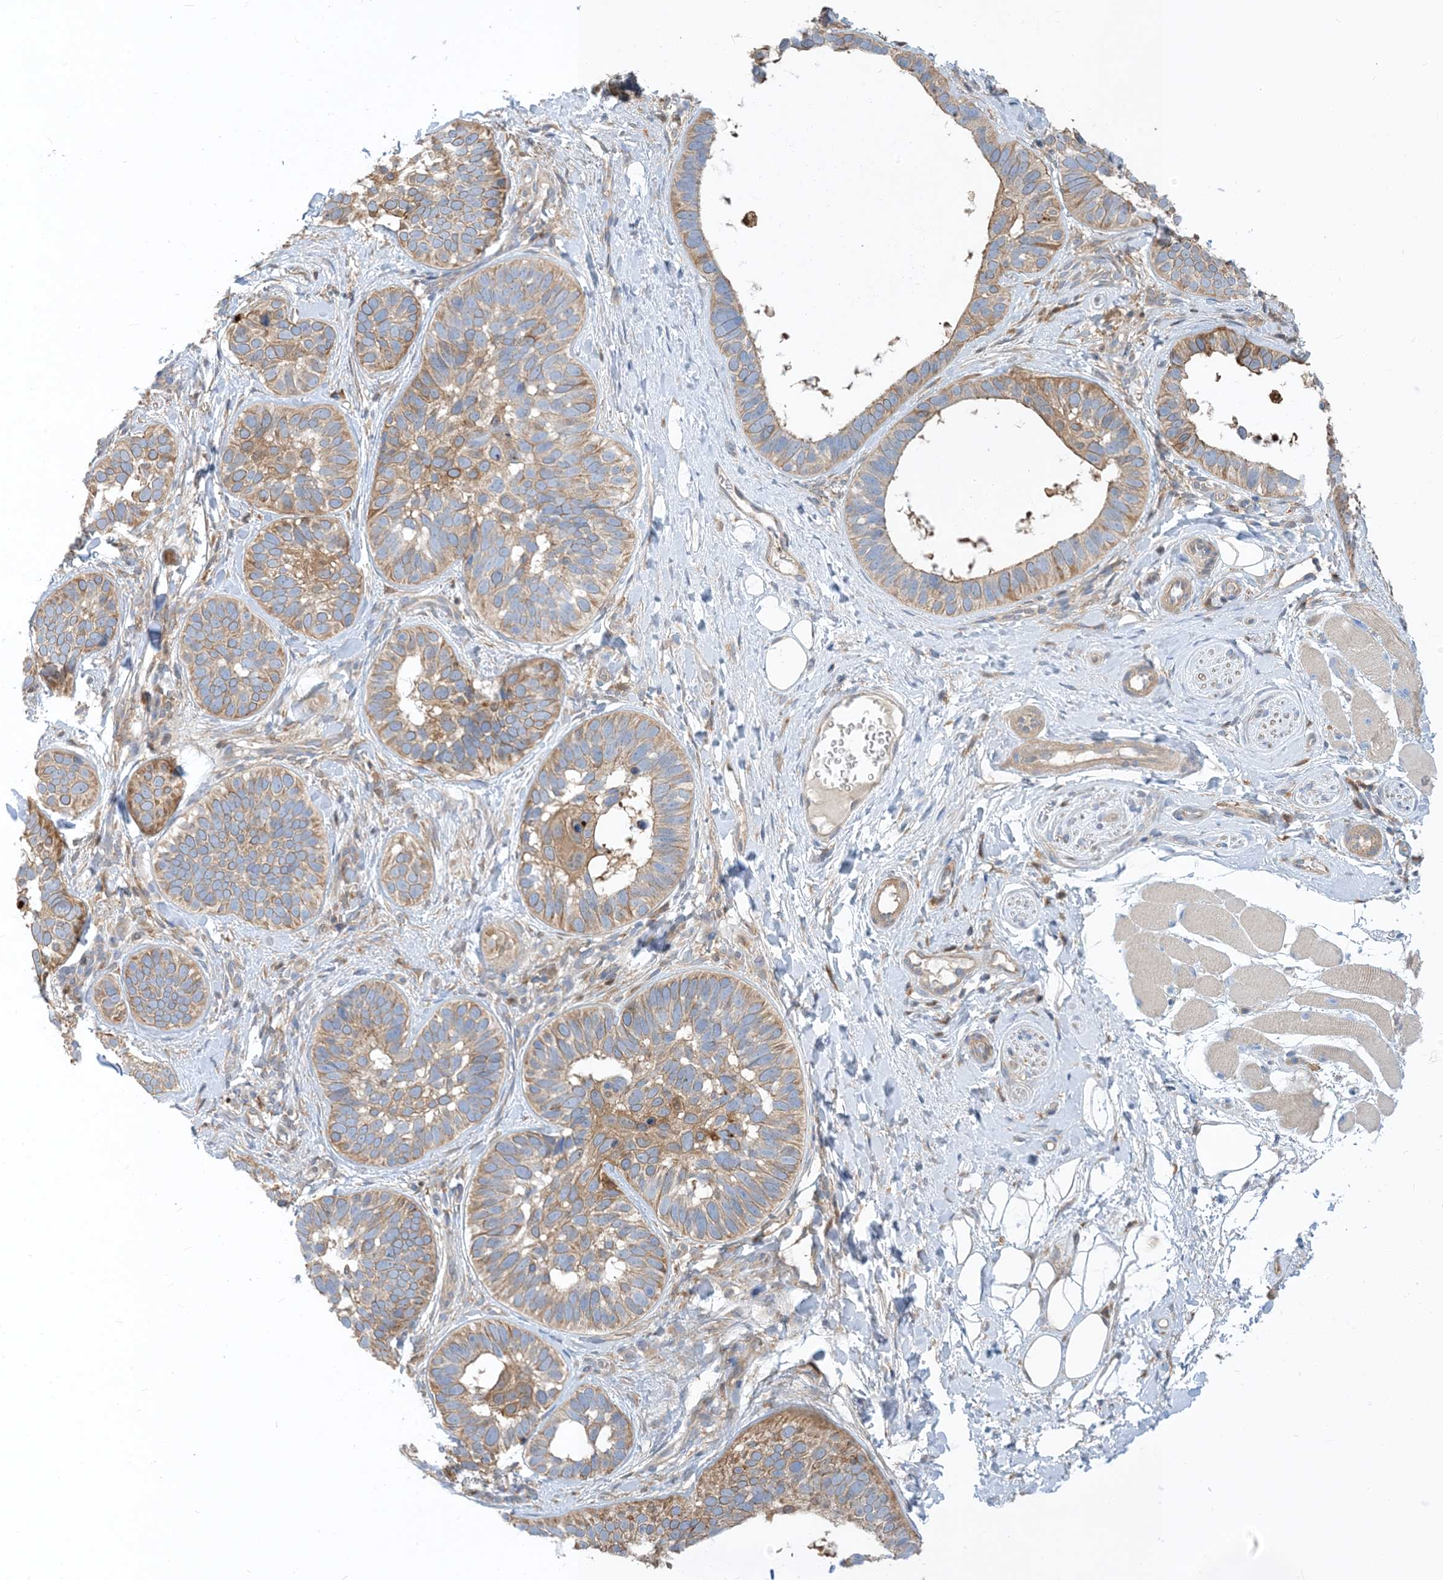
{"staining": {"intensity": "moderate", "quantity": ">75%", "location": "cytoplasmic/membranous"}, "tissue": "skin cancer", "cell_type": "Tumor cells", "image_type": "cancer", "snomed": [{"axis": "morphology", "description": "Basal cell carcinoma"}, {"axis": "topography", "description": "Skin"}], "caption": "This micrograph demonstrates immunohistochemistry staining of human skin basal cell carcinoma, with medium moderate cytoplasmic/membranous expression in about >75% of tumor cells.", "gene": "NAGK", "patient": {"sex": "male", "age": 62}}